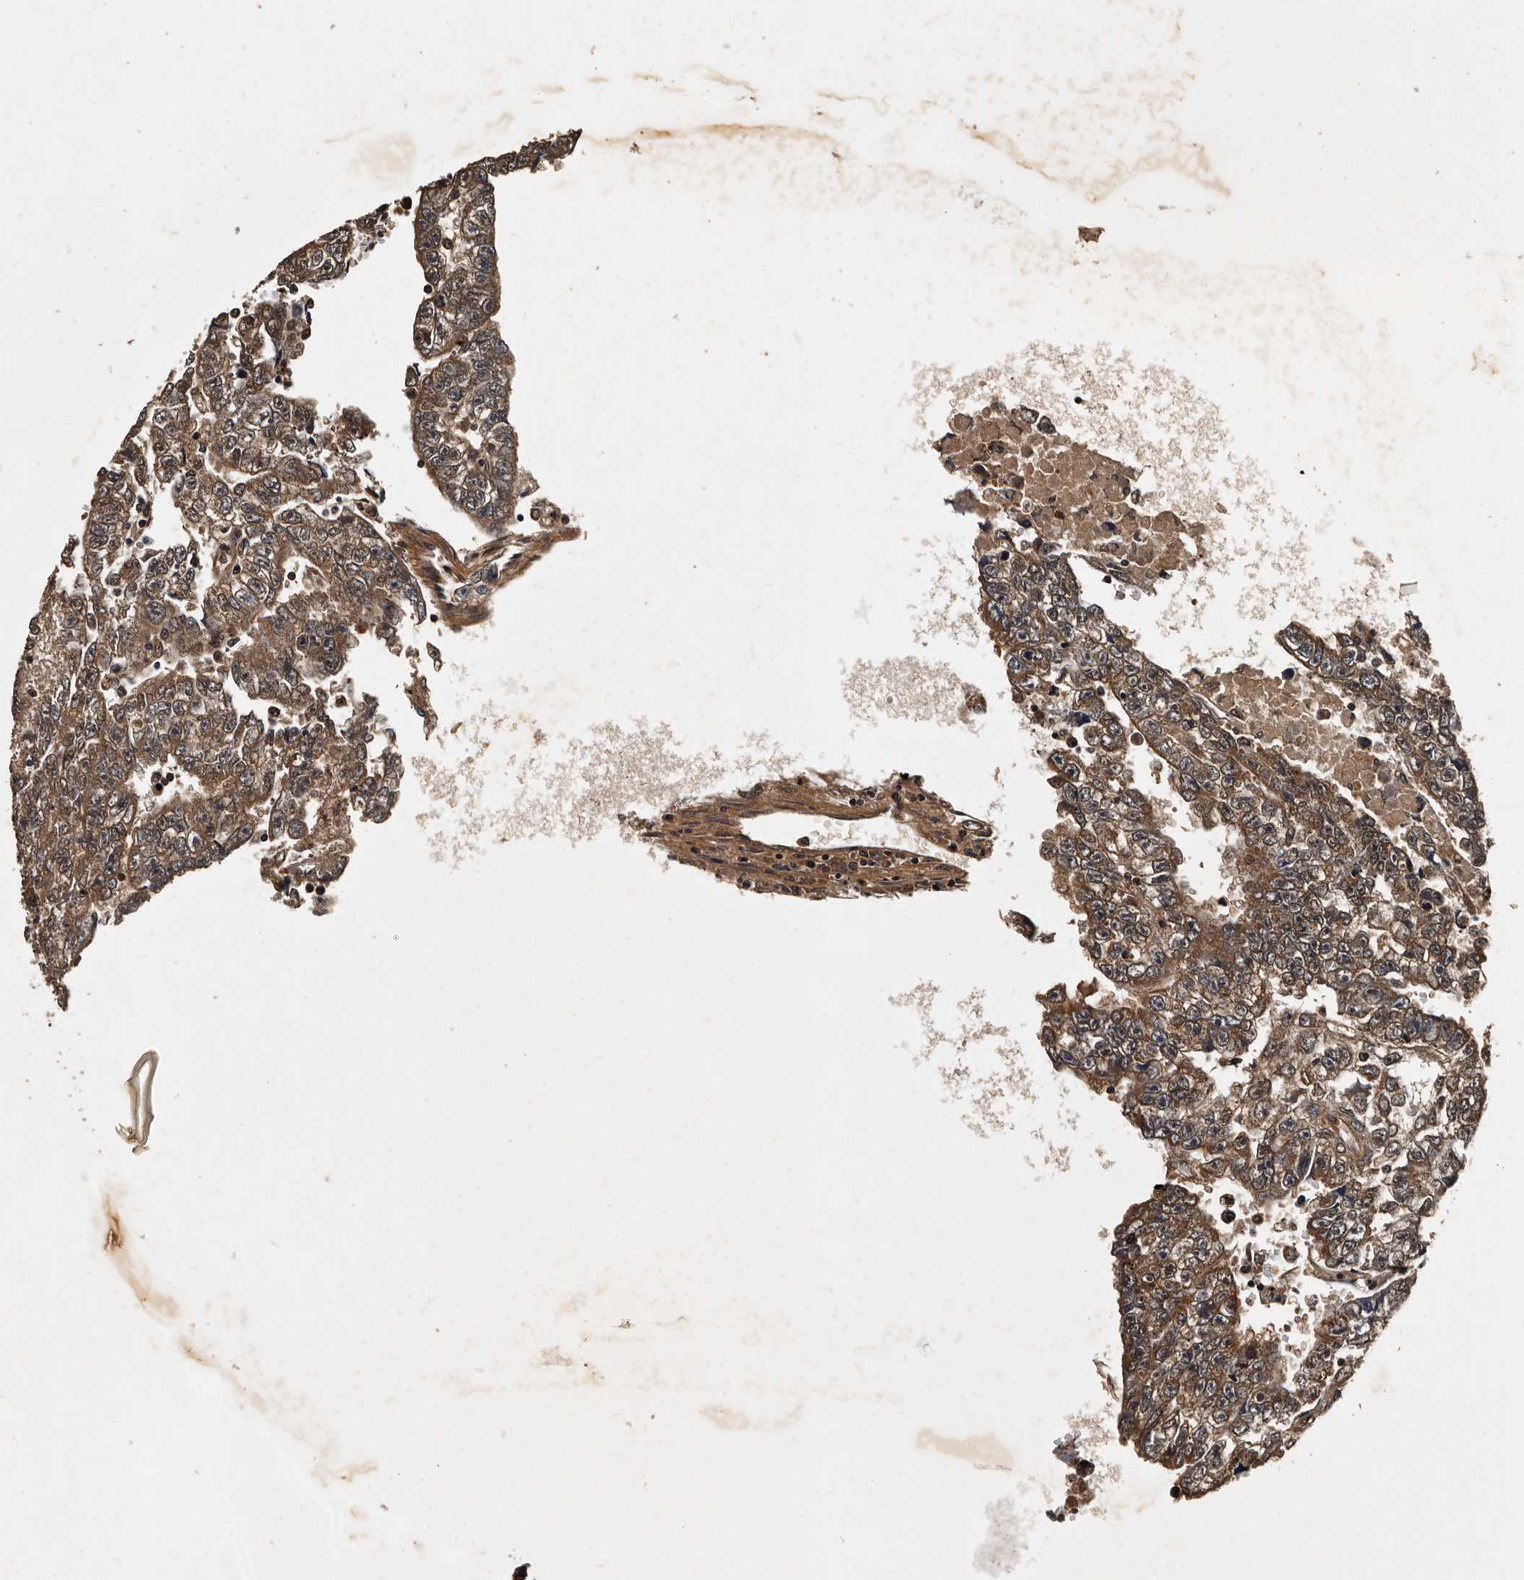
{"staining": {"intensity": "moderate", "quantity": "25%-75%", "location": "cytoplasmic/membranous"}, "tissue": "testis cancer", "cell_type": "Tumor cells", "image_type": "cancer", "snomed": [{"axis": "morphology", "description": "Carcinoma, Embryonal, NOS"}, {"axis": "topography", "description": "Testis"}], "caption": "An image of embryonal carcinoma (testis) stained for a protein displays moderate cytoplasmic/membranous brown staining in tumor cells. (IHC, brightfield microscopy, high magnification).", "gene": "CPNE3", "patient": {"sex": "male", "age": 25}}